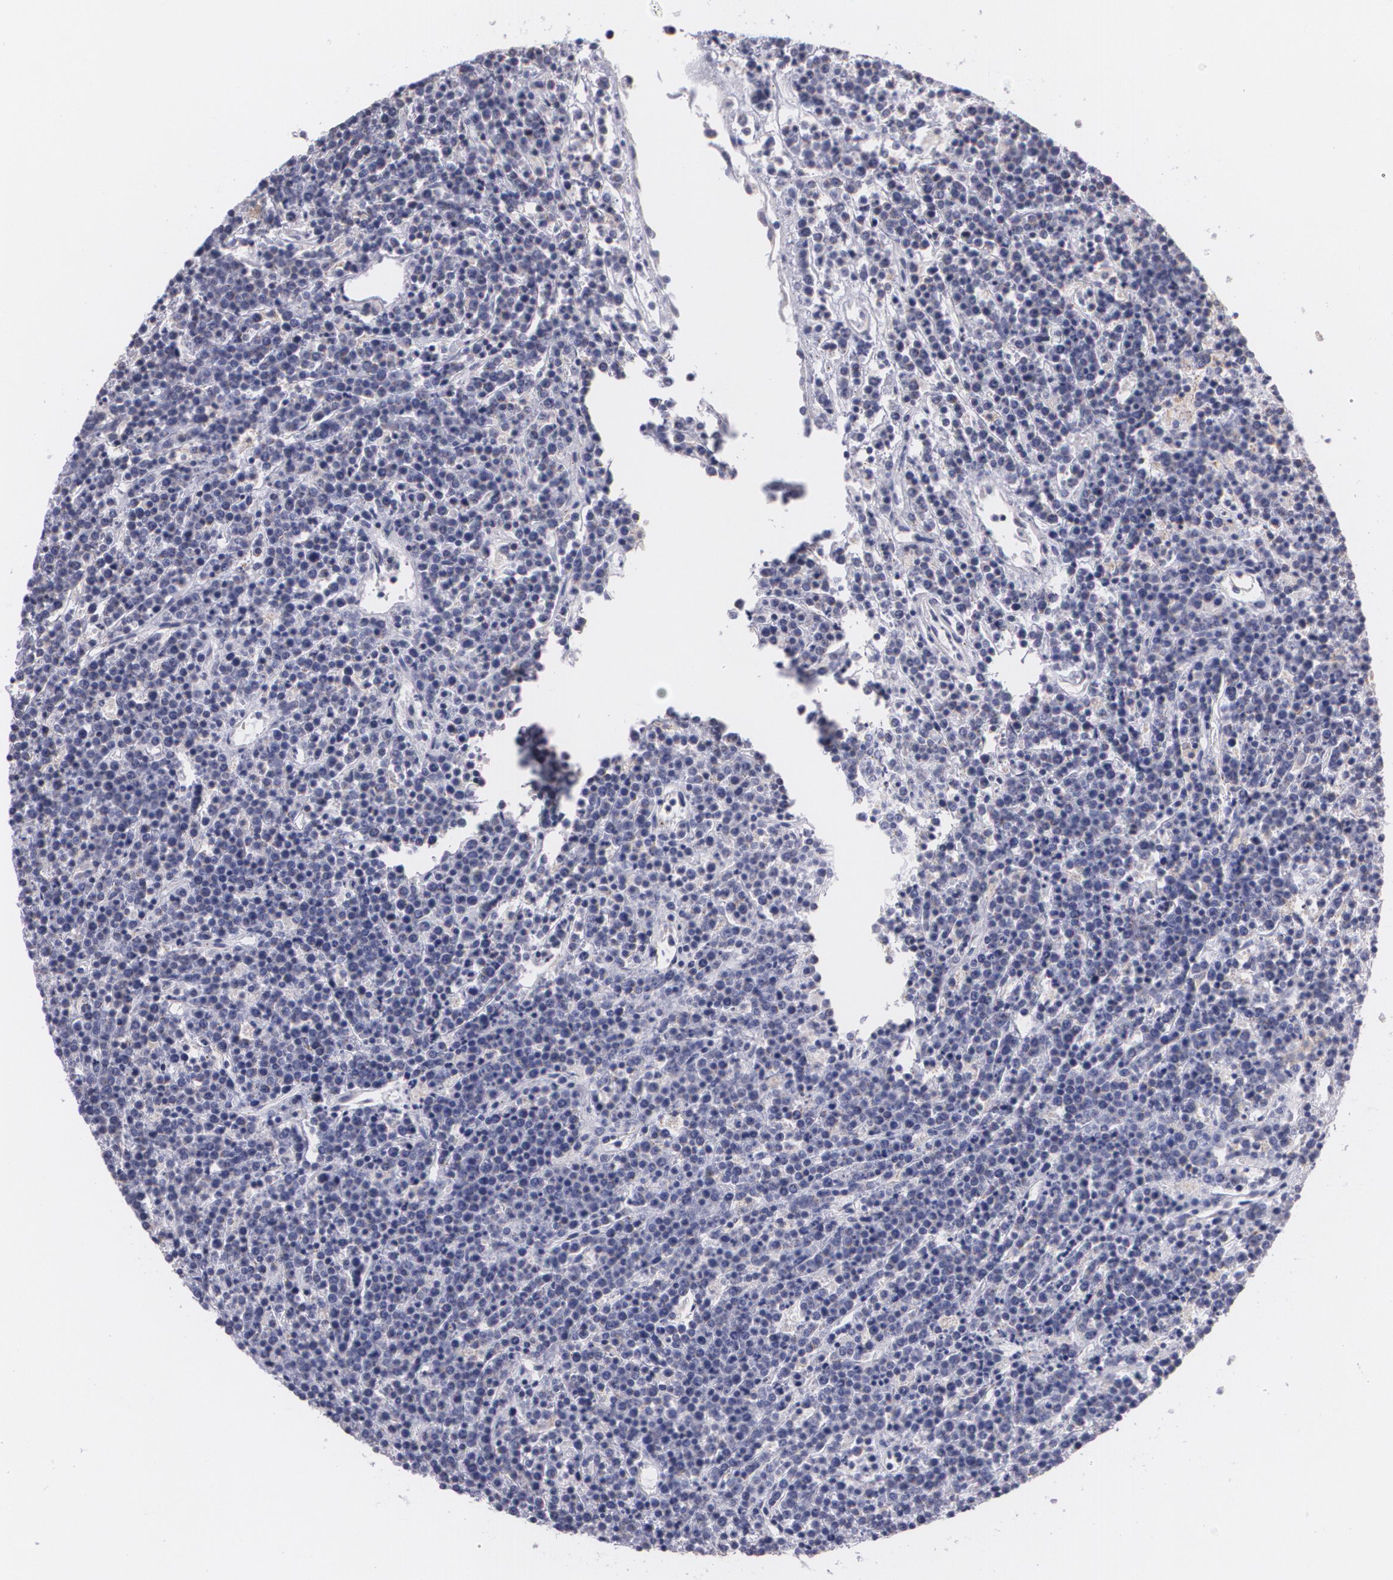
{"staining": {"intensity": "negative", "quantity": "none", "location": "none"}, "tissue": "lymphoma", "cell_type": "Tumor cells", "image_type": "cancer", "snomed": [{"axis": "morphology", "description": "Malignant lymphoma, non-Hodgkin's type, High grade"}, {"axis": "topography", "description": "Ovary"}], "caption": "IHC micrograph of human lymphoma stained for a protein (brown), which shows no staining in tumor cells.", "gene": "CILK1", "patient": {"sex": "female", "age": 56}}